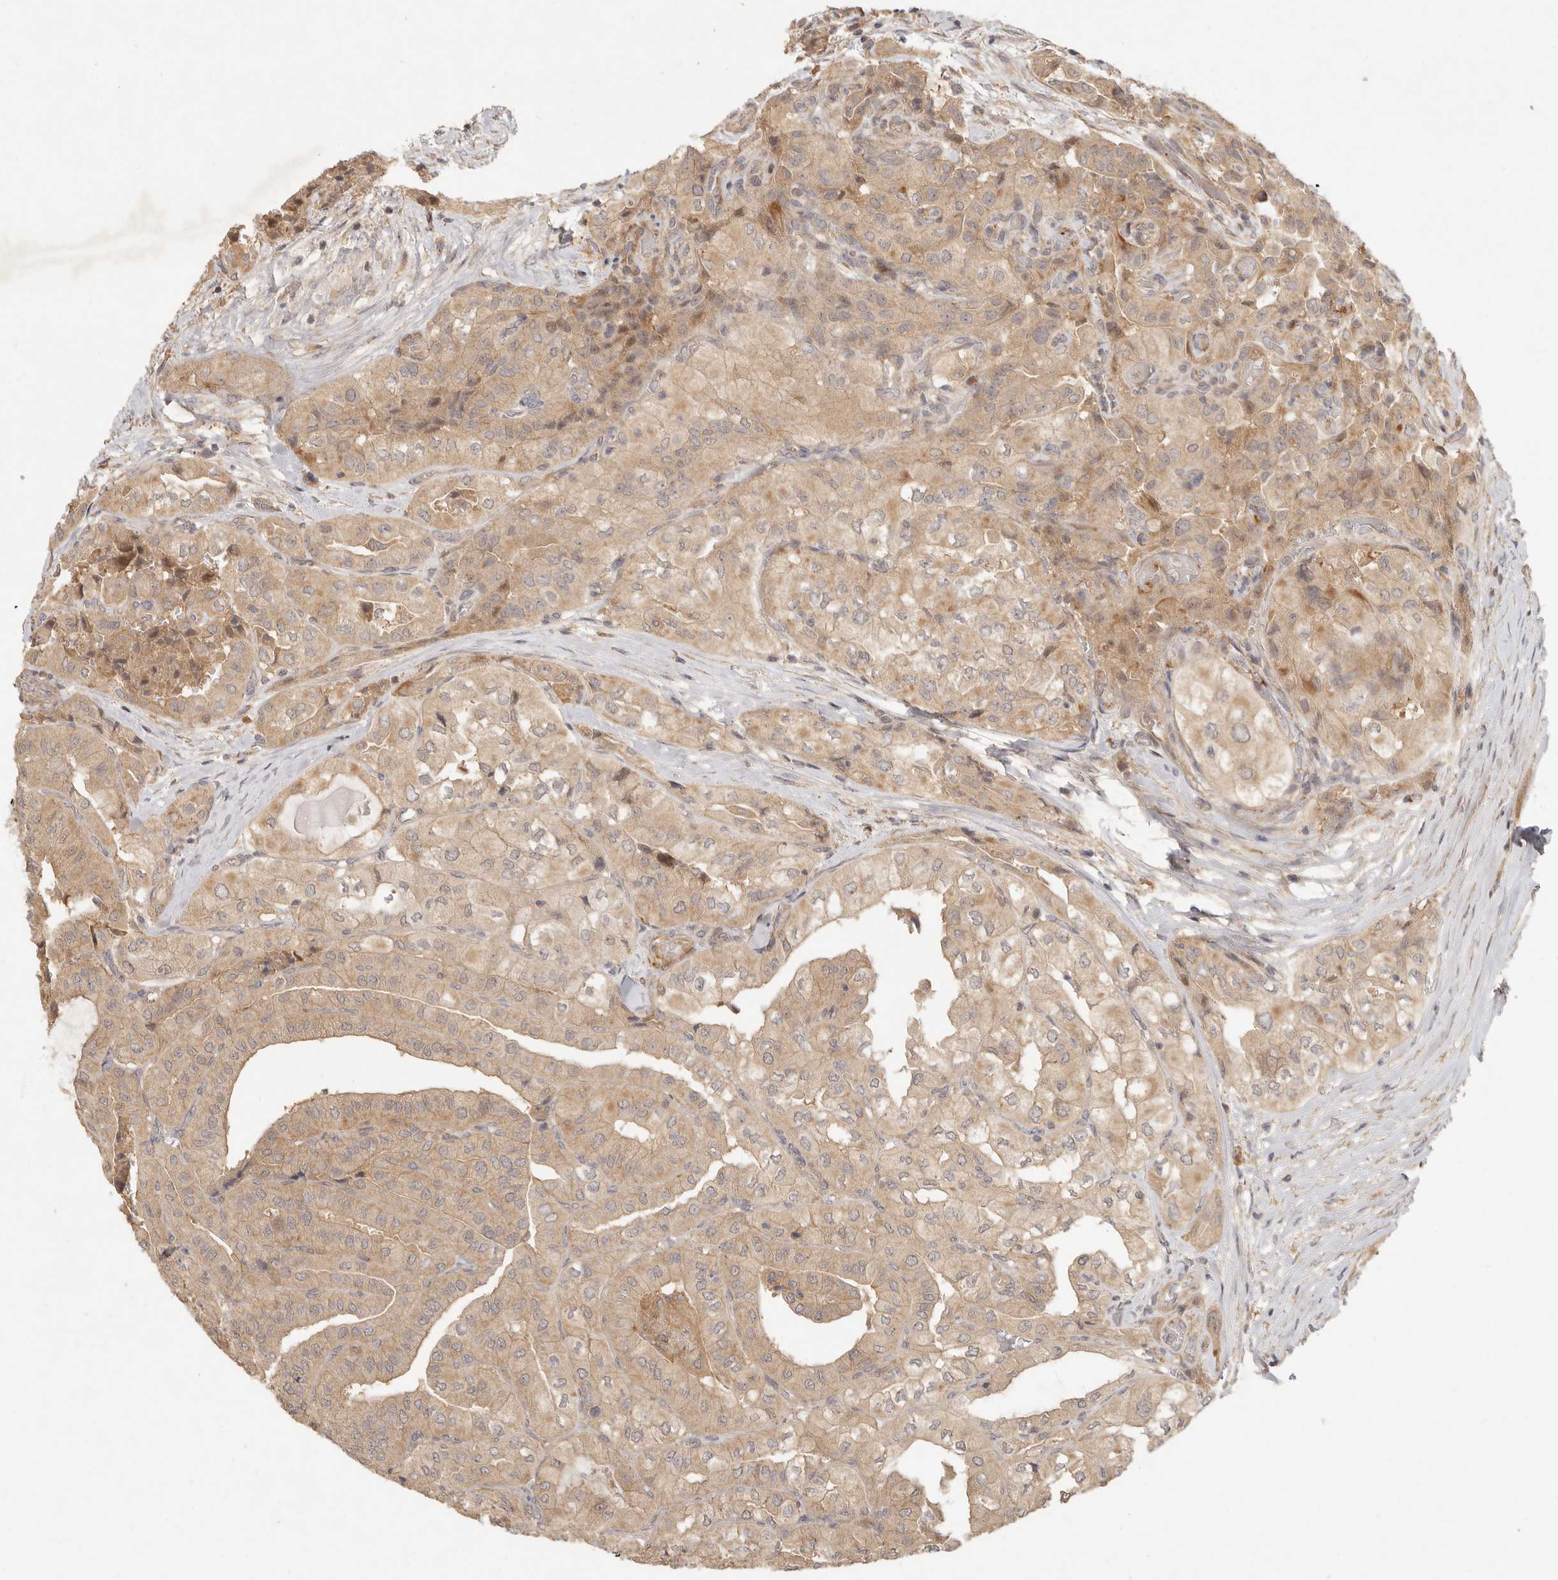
{"staining": {"intensity": "moderate", "quantity": ">75%", "location": "cytoplasmic/membranous"}, "tissue": "thyroid cancer", "cell_type": "Tumor cells", "image_type": "cancer", "snomed": [{"axis": "morphology", "description": "Papillary adenocarcinoma, NOS"}, {"axis": "topography", "description": "Thyroid gland"}], "caption": "An image of human papillary adenocarcinoma (thyroid) stained for a protein exhibits moderate cytoplasmic/membranous brown staining in tumor cells. The protein of interest is stained brown, and the nuclei are stained in blue (DAB (3,3'-diaminobenzidine) IHC with brightfield microscopy, high magnification).", "gene": "VIPR1", "patient": {"sex": "female", "age": 59}}